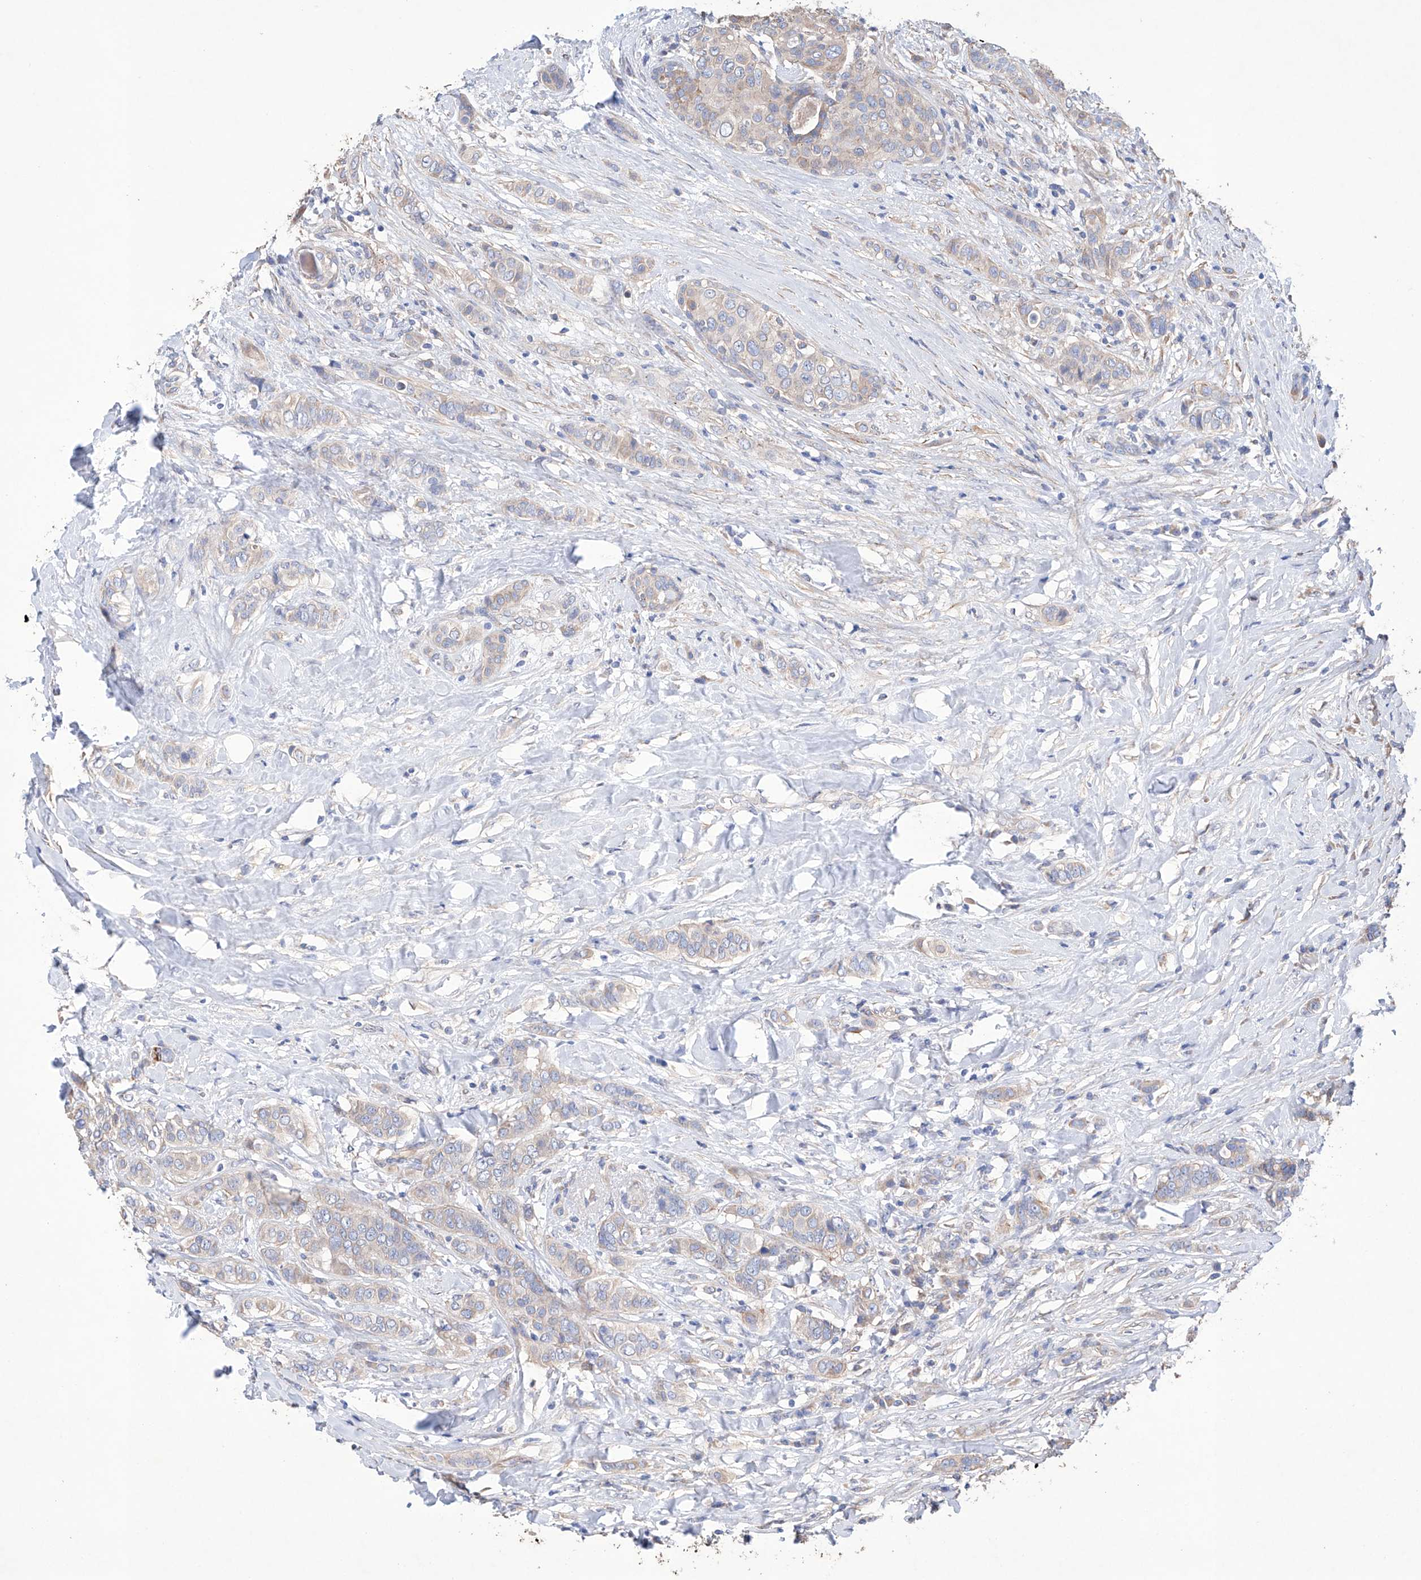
{"staining": {"intensity": "weak", "quantity": ">75%", "location": "cytoplasmic/membranous"}, "tissue": "breast cancer", "cell_type": "Tumor cells", "image_type": "cancer", "snomed": [{"axis": "morphology", "description": "Lobular carcinoma"}, {"axis": "topography", "description": "Breast"}], "caption": "Breast lobular carcinoma stained with a protein marker reveals weak staining in tumor cells.", "gene": "AFG1L", "patient": {"sex": "female", "age": 51}}